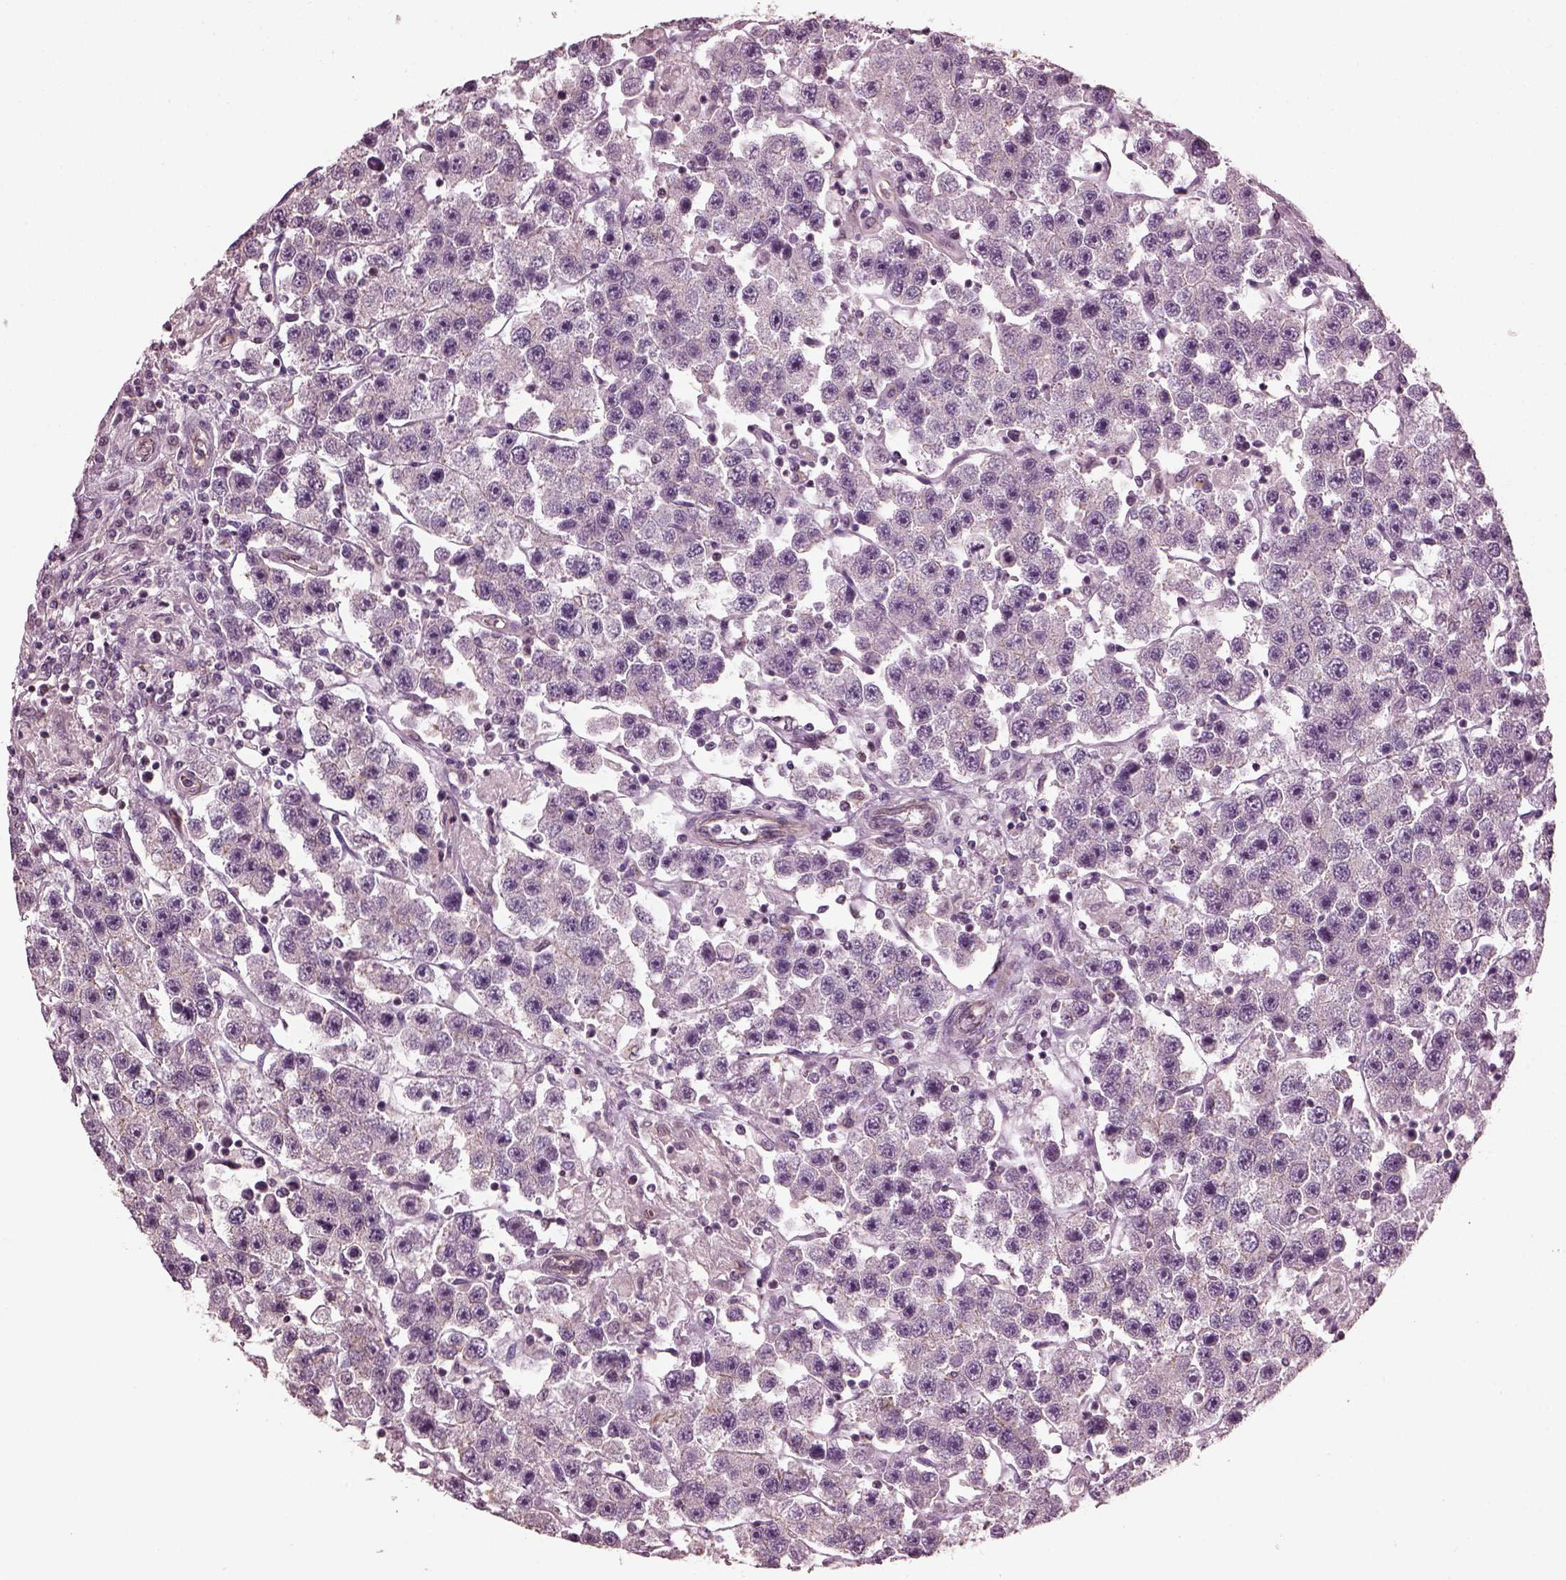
{"staining": {"intensity": "negative", "quantity": "none", "location": "none"}, "tissue": "testis cancer", "cell_type": "Tumor cells", "image_type": "cancer", "snomed": [{"axis": "morphology", "description": "Seminoma, NOS"}, {"axis": "topography", "description": "Testis"}], "caption": "Tumor cells show no significant expression in testis seminoma.", "gene": "ODAD1", "patient": {"sex": "male", "age": 45}}